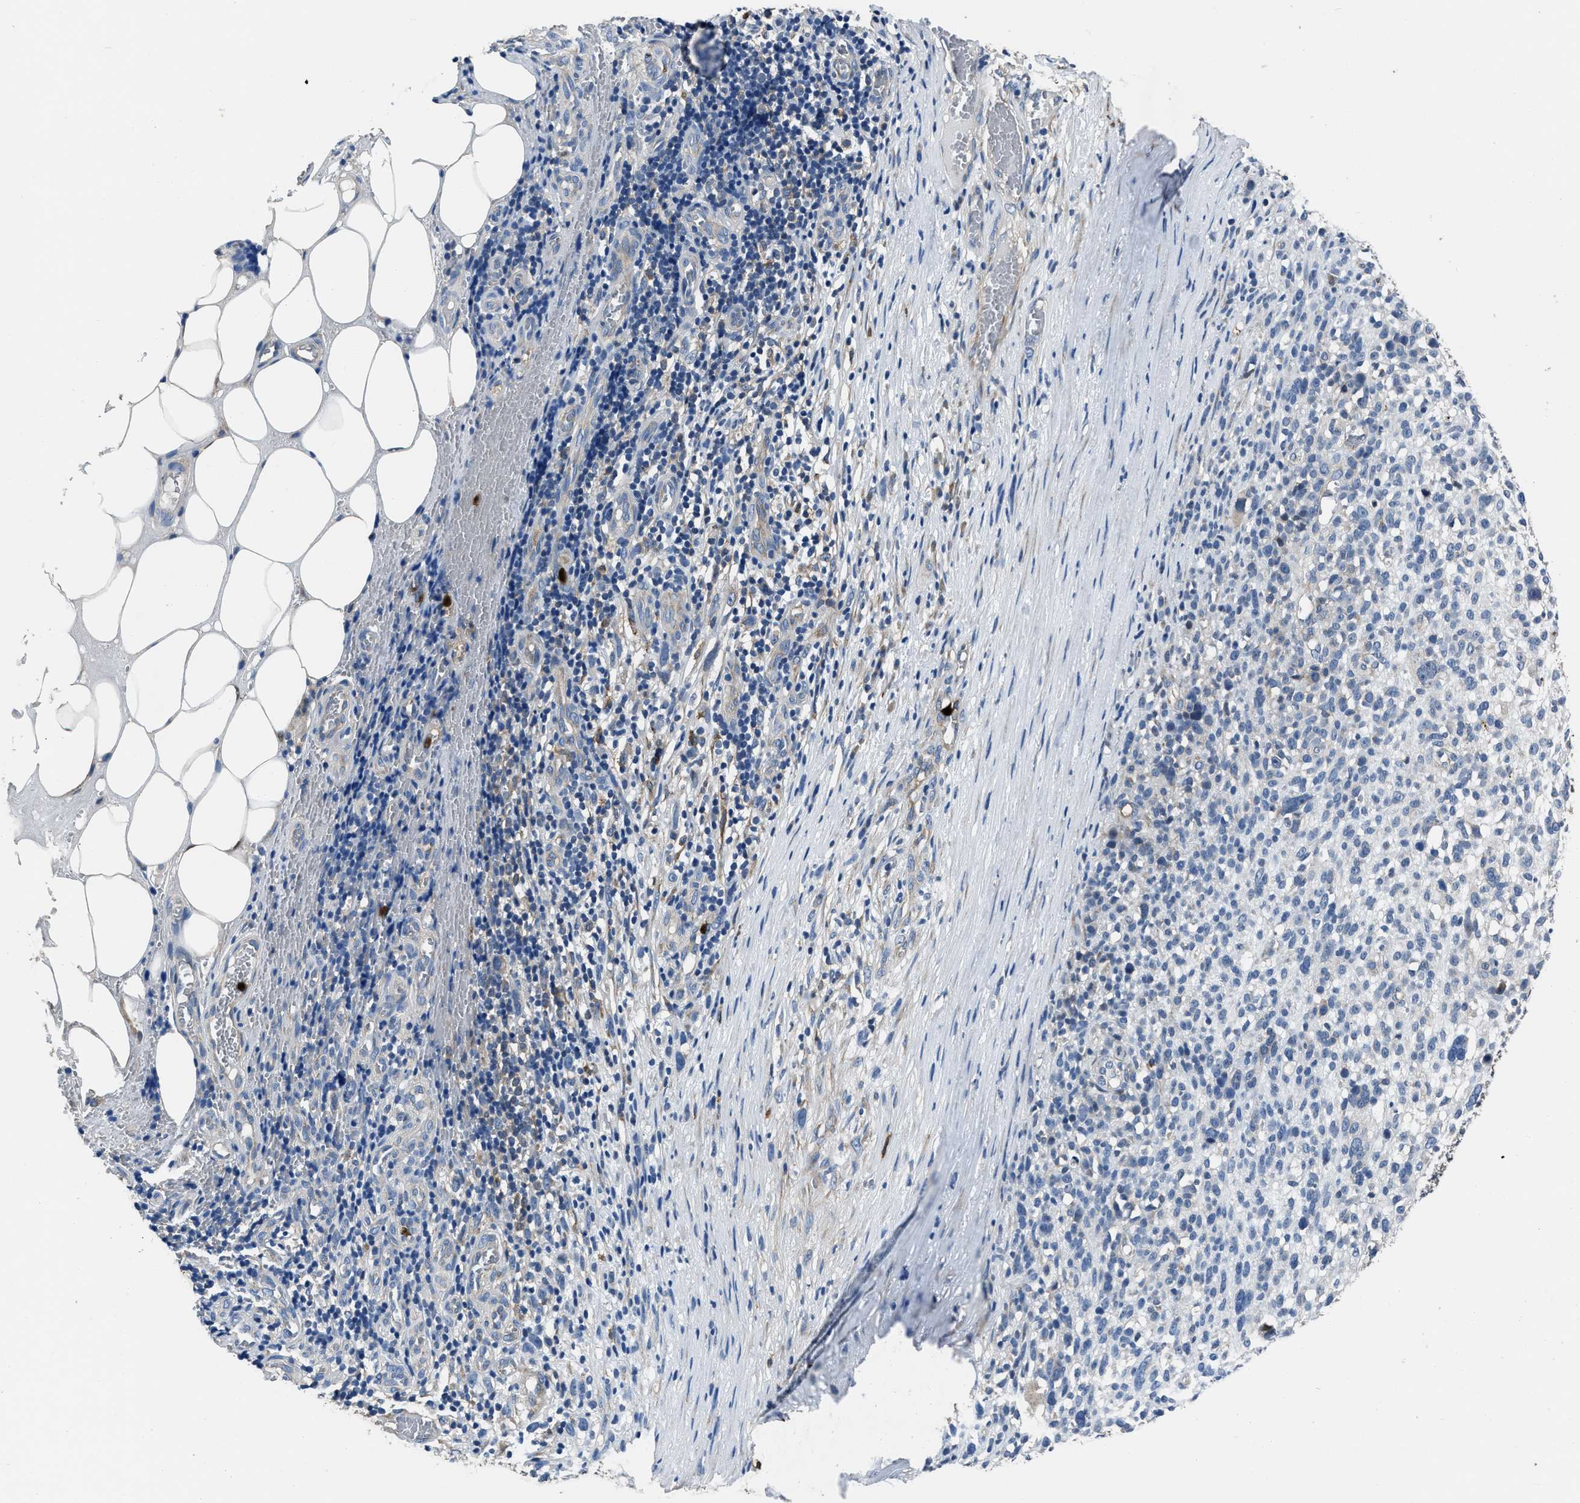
{"staining": {"intensity": "negative", "quantity": "none", "location": "none"}, "tissue": "melanoma", "cell_type": "Tumor cells", "image_type": "cancer", "snomed": [{"axis": "morphology", "description": "Malignant melanoma, NOS"}, {"axis": "topography", "description": "Skin"}], "caption": "A high-resolution micrograph shows IHC staining of melanoma, which exhibits no significant staining in tumor cells.", "gene": "ANGPT1", "patient": {"sex": "female", "age": 55}}